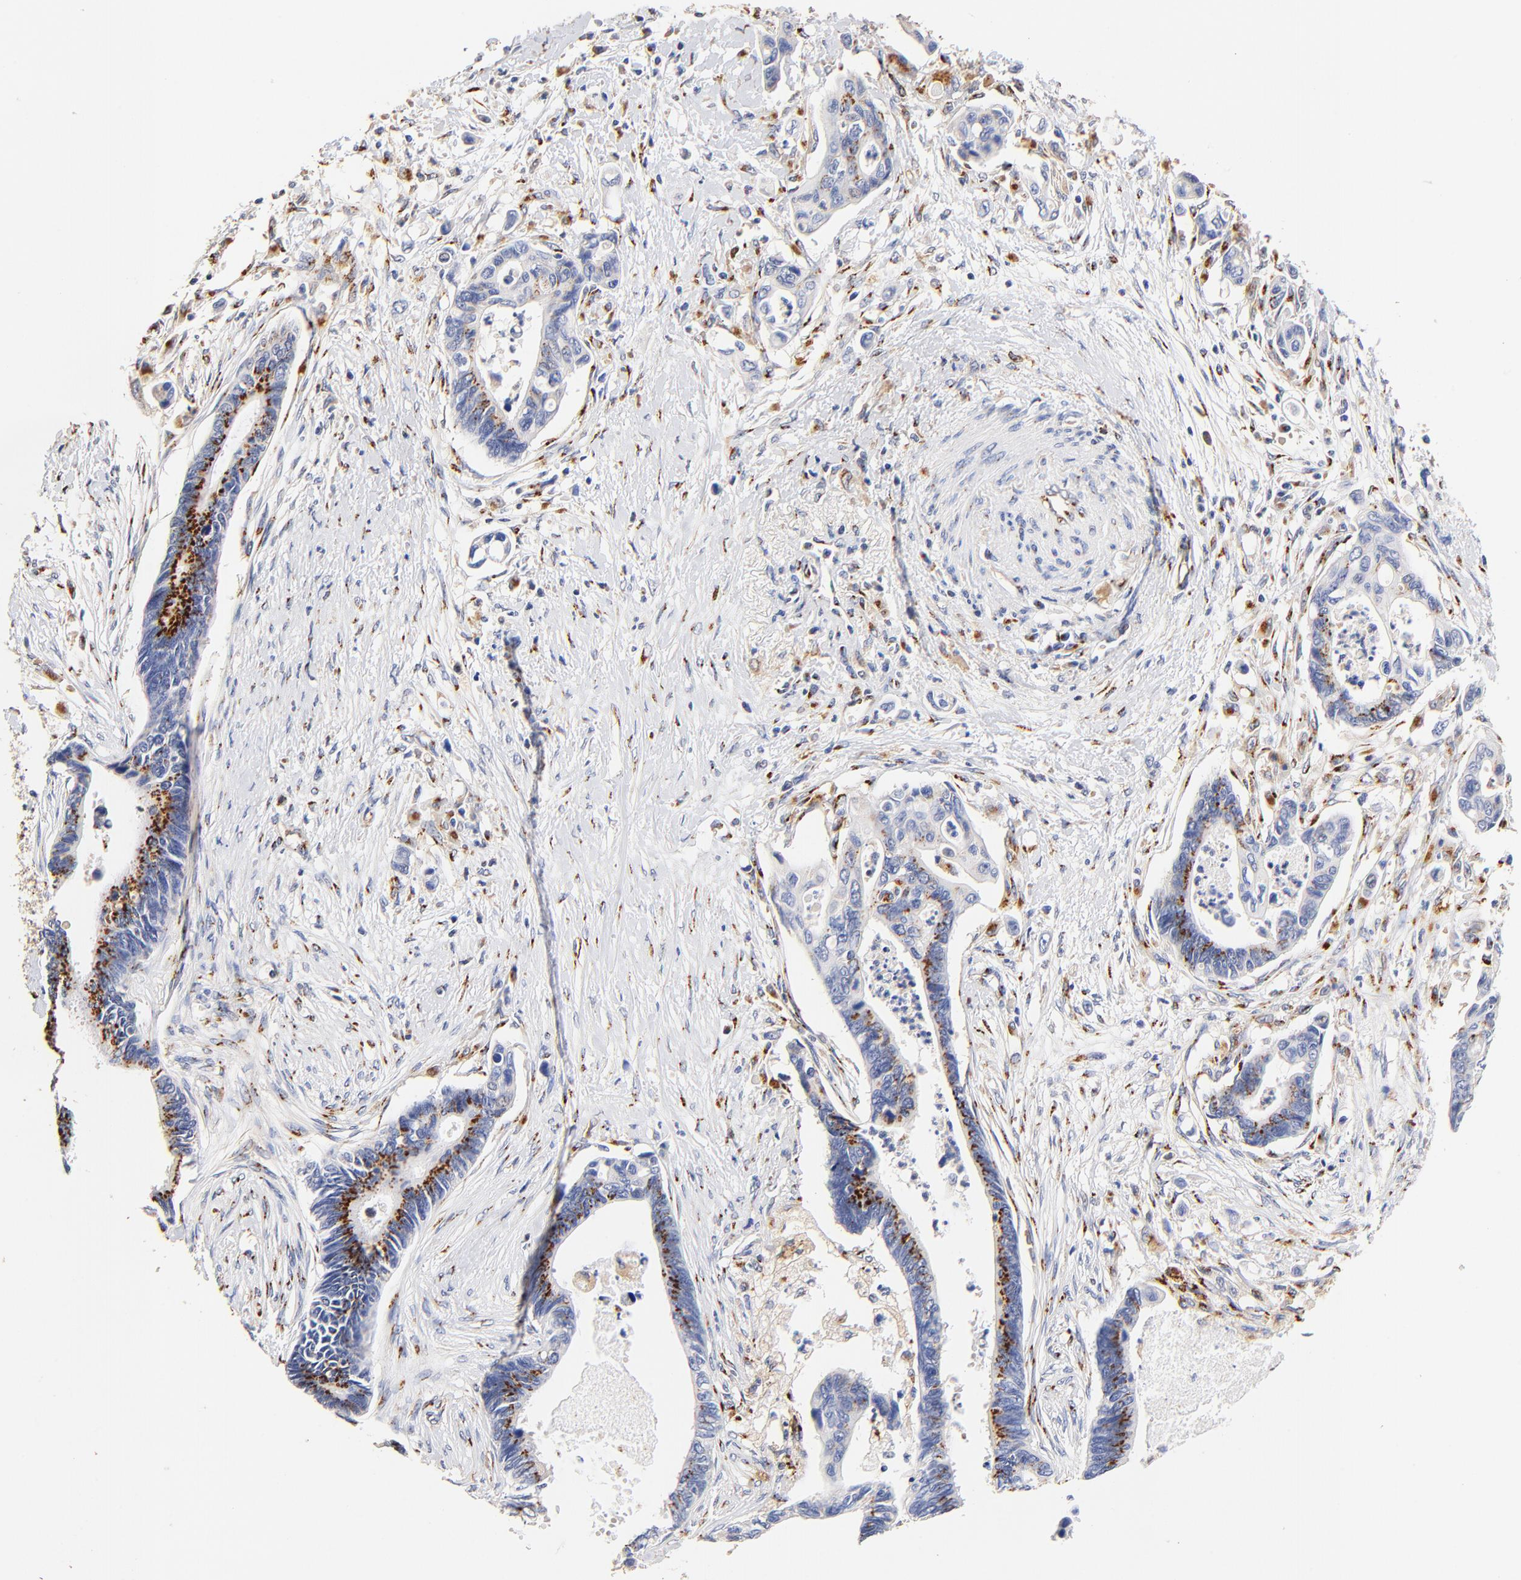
{"staining": {"intensity": "moderate", "quantity": ">75%", "location": "cytoplasmic/membranous"}, "tissue": "pancreatic cancer", "cell_type": "Tumor cells", "image_type": "cancer", "snomed": [{"axis": "morphology", "description": "Adenocarcinoma, NOS"}, {"axis": "topography", "description": "Pancreas"}], "caption": "Immunohistochemistry photomicrograph of human adenocarcinoma (pancreatic) stained for a protein (brown), which exhibits medium levels of moderate cytoplasmic/membranous expression in approximately >75% of tumor cells.", "gene": "FMNL3", "patient": {"sex": "female", "age": 70}}